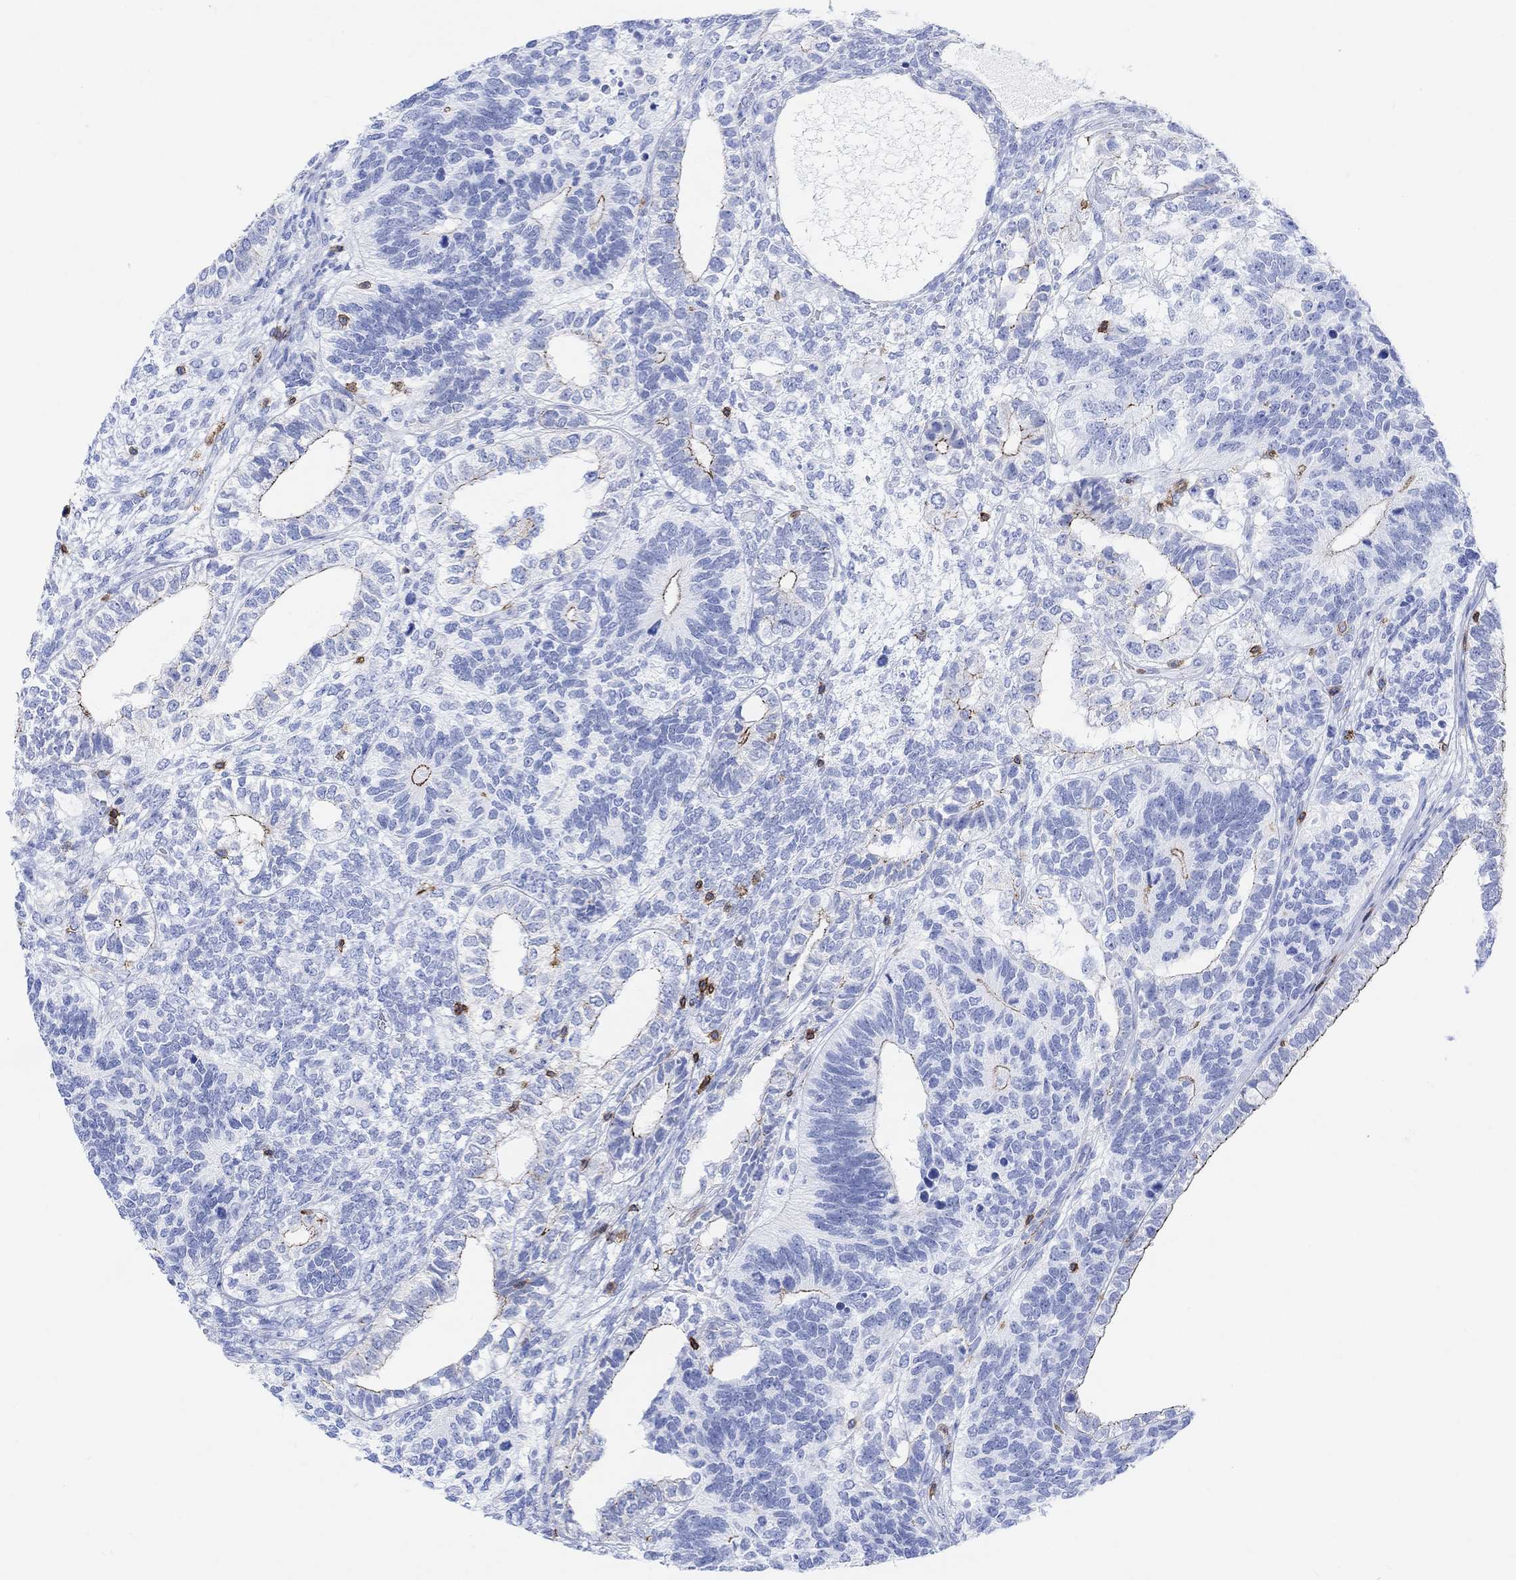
{"staining": {"intensity": "strong", "quantity": "<25%", "location": "cytoplasmic/membranous"}, "tissue": "testis cancer", "cell_type": "Tumor cells", "image_type": "cancer", "snomed": [{"axis": "morphology", "description": "Seminoma, NOS"}, {"axis": "morphology", "description": "Carcinoma, Embryonal, NOS"}, {"axis": "topography", "description": "Testis"}], "caption": "This is a photomicrograph of immunohistochemistry staining of seminoma (testis), which shows strong expression in the cytoplasmic/membranous of tumor cells.", "gene": "GPR65", "patient": {"sex": "male", "age": 41}}